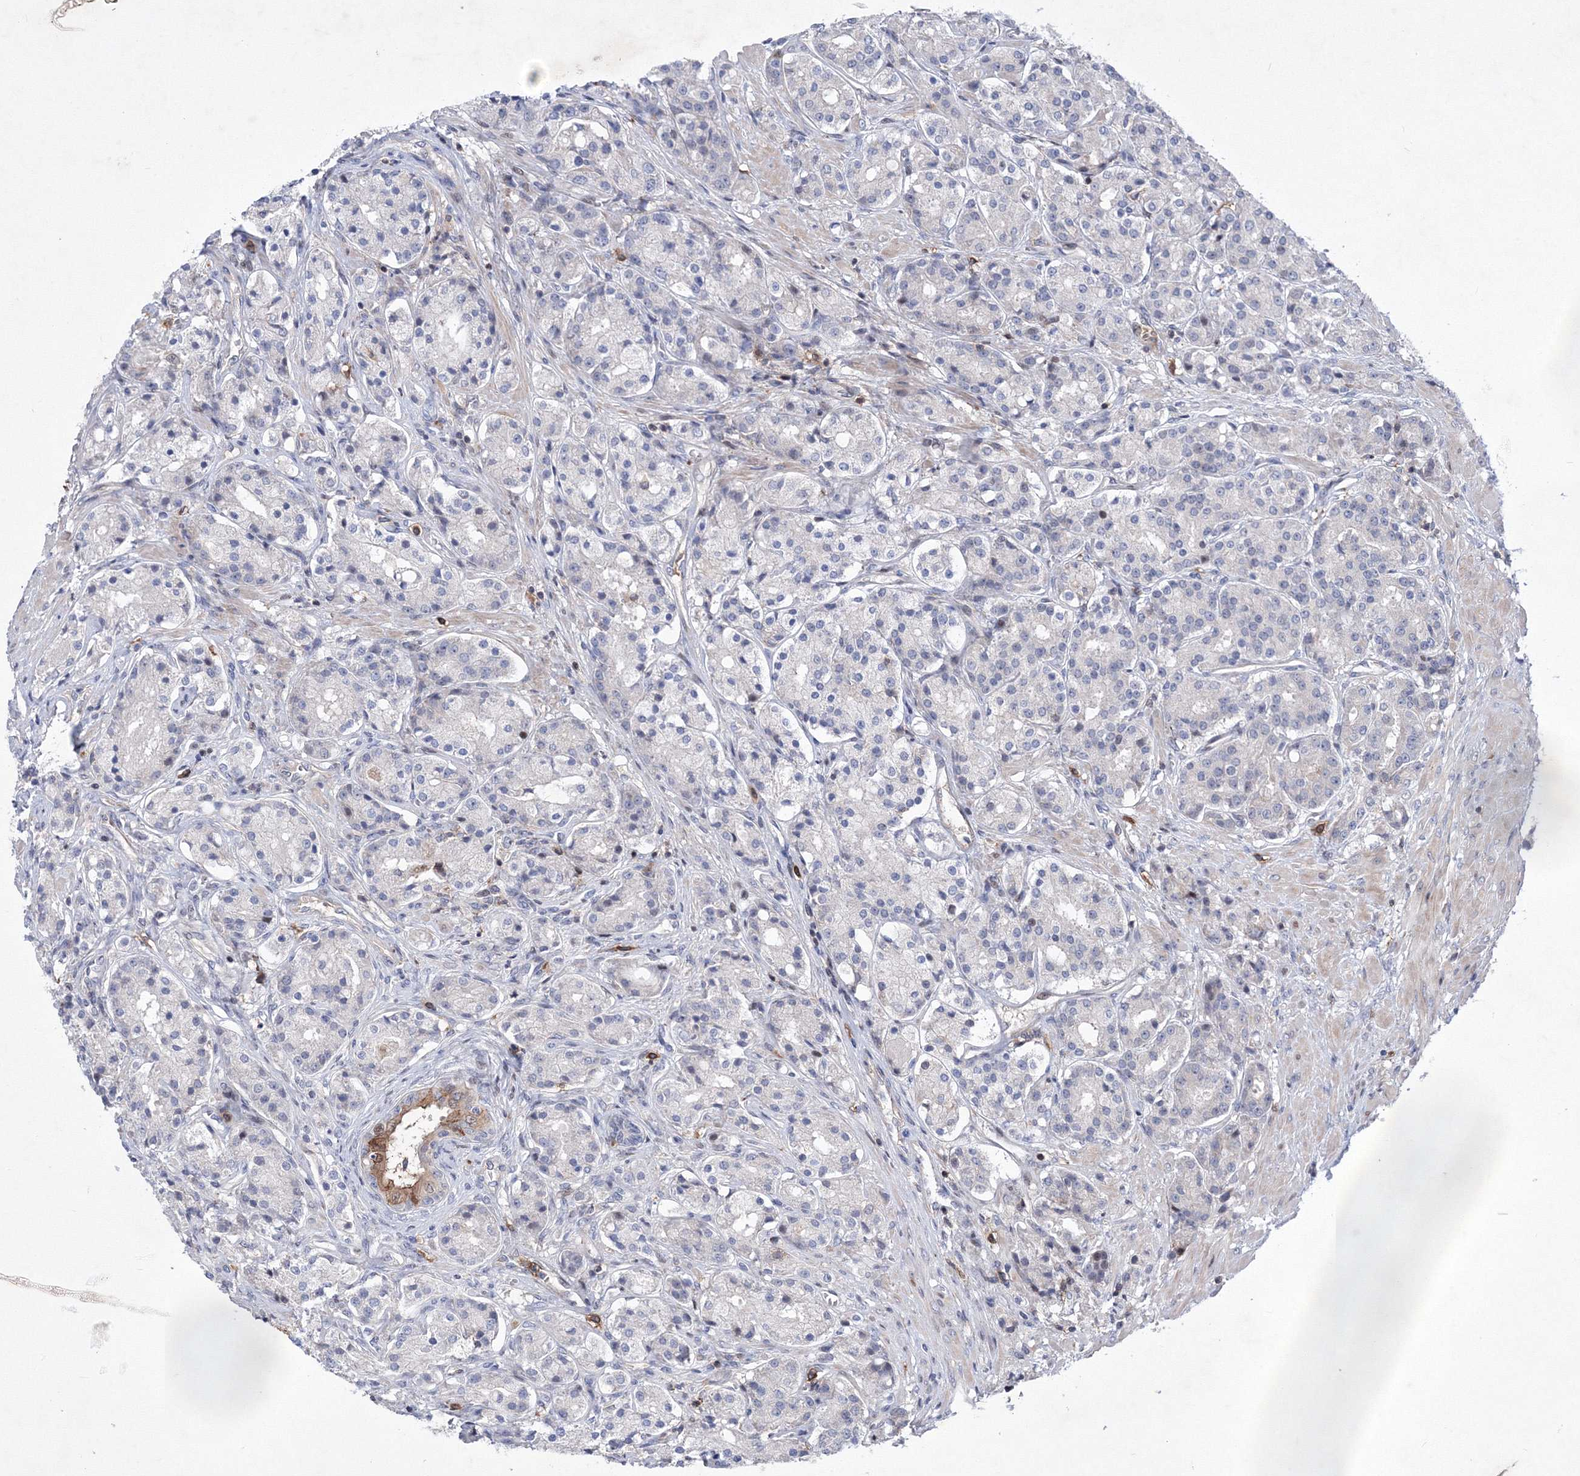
{"staining": {"intensity": "negative", "quantity": "none", "location": "none"}, "tissue": "prostate cancer", "cell_type": "Tumor cells", "image_type": "cancer", "snomed": [{"axis": "morphology", "description": "Adenocarcinoma, High grade"}, {"axis": "topography", "description": "Prostate"}], "caption": "Prostate cancer stained for a protein using immunohistochemistry displays no expression tumor cells.", "gene": "RNPEPL1", "patient": {"sex": "male", "age": 60}}